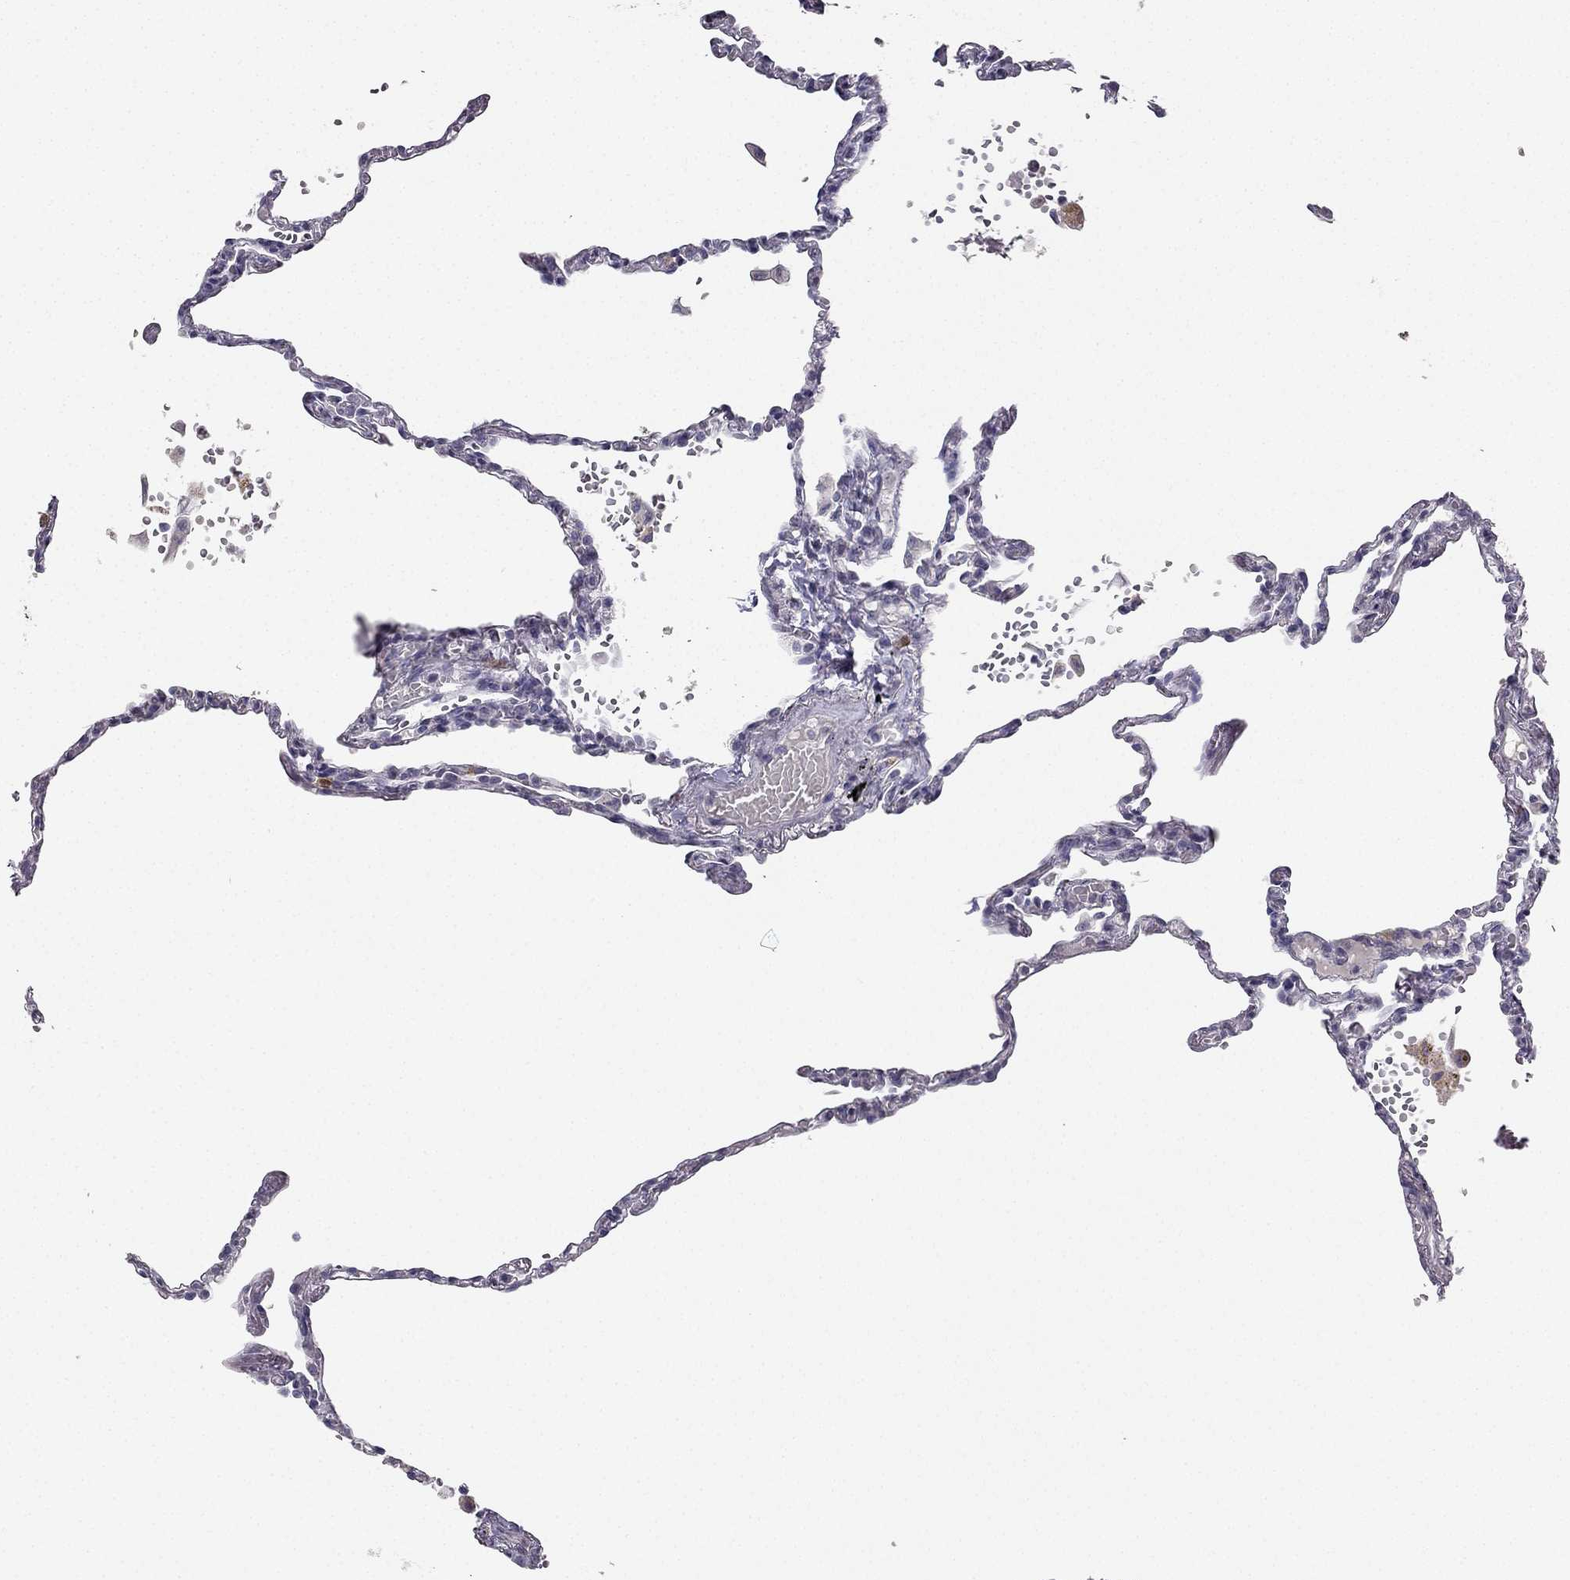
{"staining": {"intensity": "negative", "quantity": "none", "location": "none"}, "tissue": "lung", "cell_type": "Alveolar cells", "image_type": "normal", "snomed": [{"axis": "morphology", "description": "Normal tissue, NOS"}, {"axis": "topography", "description": "Lung"}], "caption": "High power microscopy image of an immunohistochemistry histopathology image of benign lung, revealing no significant positivity in alveolar cells. (DAB IHC with hematoxylin counter stain).", "gene": "CALB2", "patient": {"sex": "male", "age": 78}}